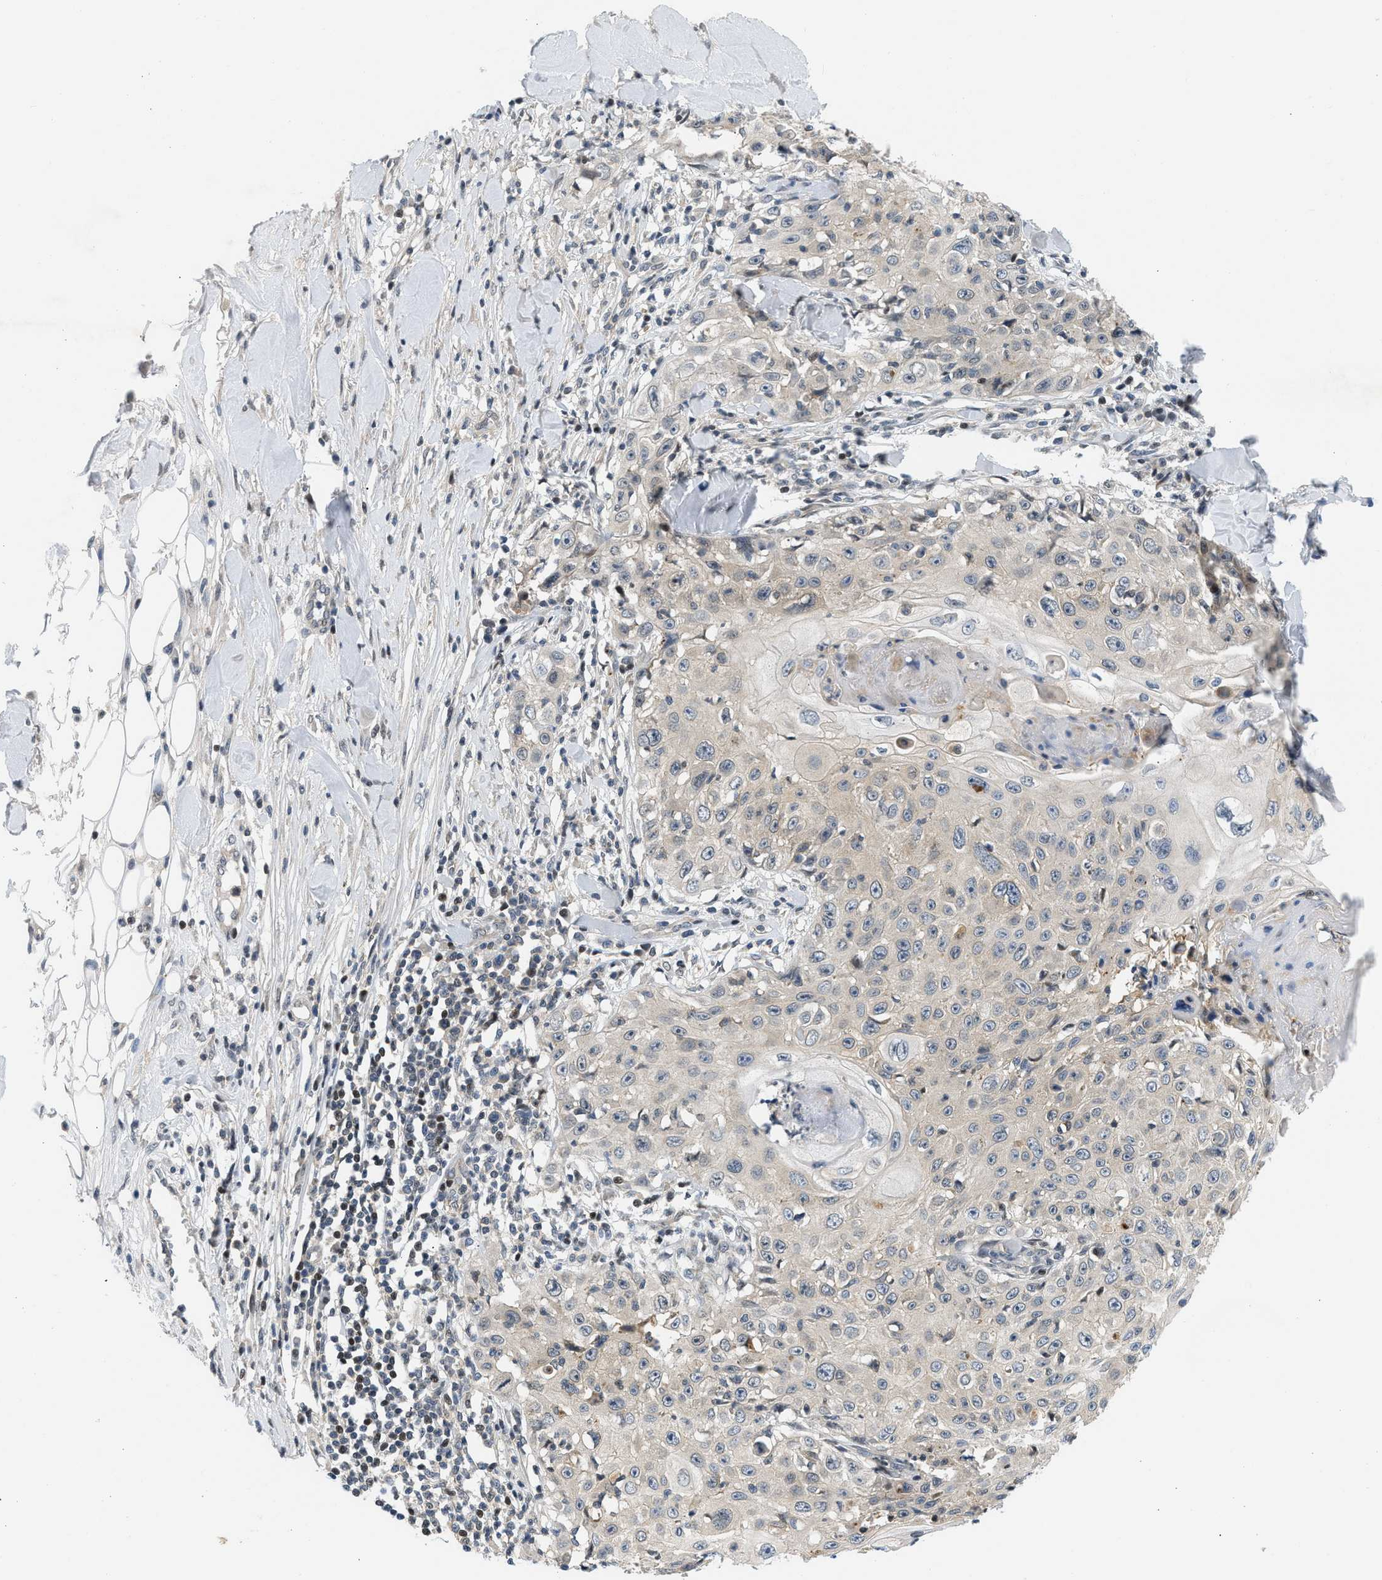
{"staining": {"intensity": "weak", "quantity": "25%-75%", "location": "cytoplasmic/membranous"}, "tissue": "skin cancer", "cell_type": "Tumor cells", "image_type": "cancer", "snomed": [{"axis": "morphology", "description": "Squamous cell carcinoma, NOS"}, {"axis": "topography", "description": "Skin"}], "caption": "Brown immunohistochemical staining in human squamous cell carcinoma (skin) reveals weak cytoplasmic/membranous positivity in approximately 25%-75% of tumor cells.", "gene": "OLIG3", "patient": {"sex": "male", "age": 86}}